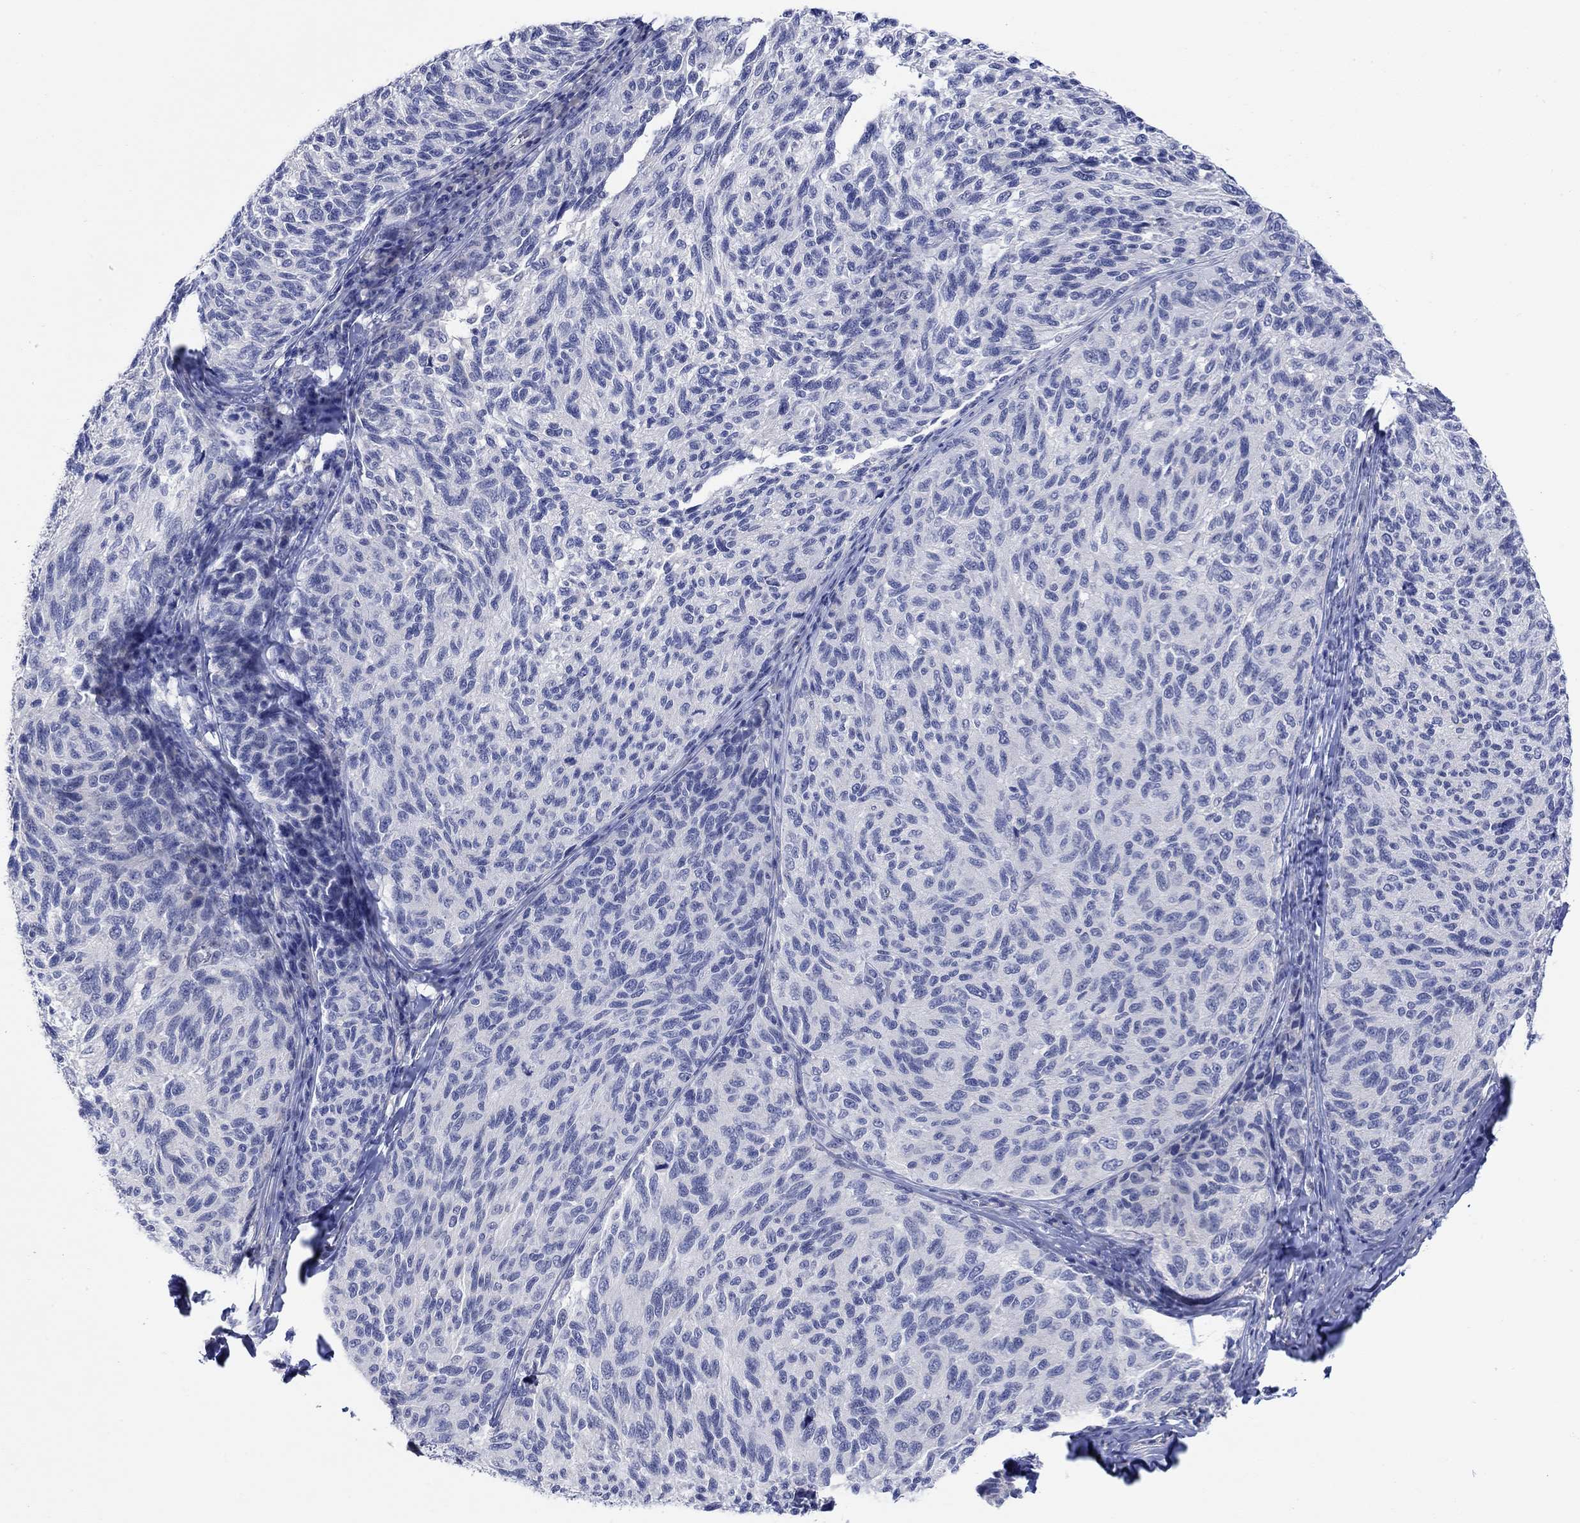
{"staining": {"intensity": "negative", "quantity": "none", "location": "none"}, "tissue": "melanoma", "cell_type": "Tumor cells", "image_type": "cancer", "snomed": [{"axis": "morphology", "description": "Malignant melanoma, NOS"}, {"axis": "topography", "description": "Skin"}], "caption": "Protein analysis of malignant melanoma shows no significant expression in tumor cells. (Stains: DAB immunohistochemistry (IHC) with hematoxylin counter stain, Microscopy: brightfield microscopy at high magnification).", "gene": "KRT222", "patient": {"sex": "female", "age": 73}}